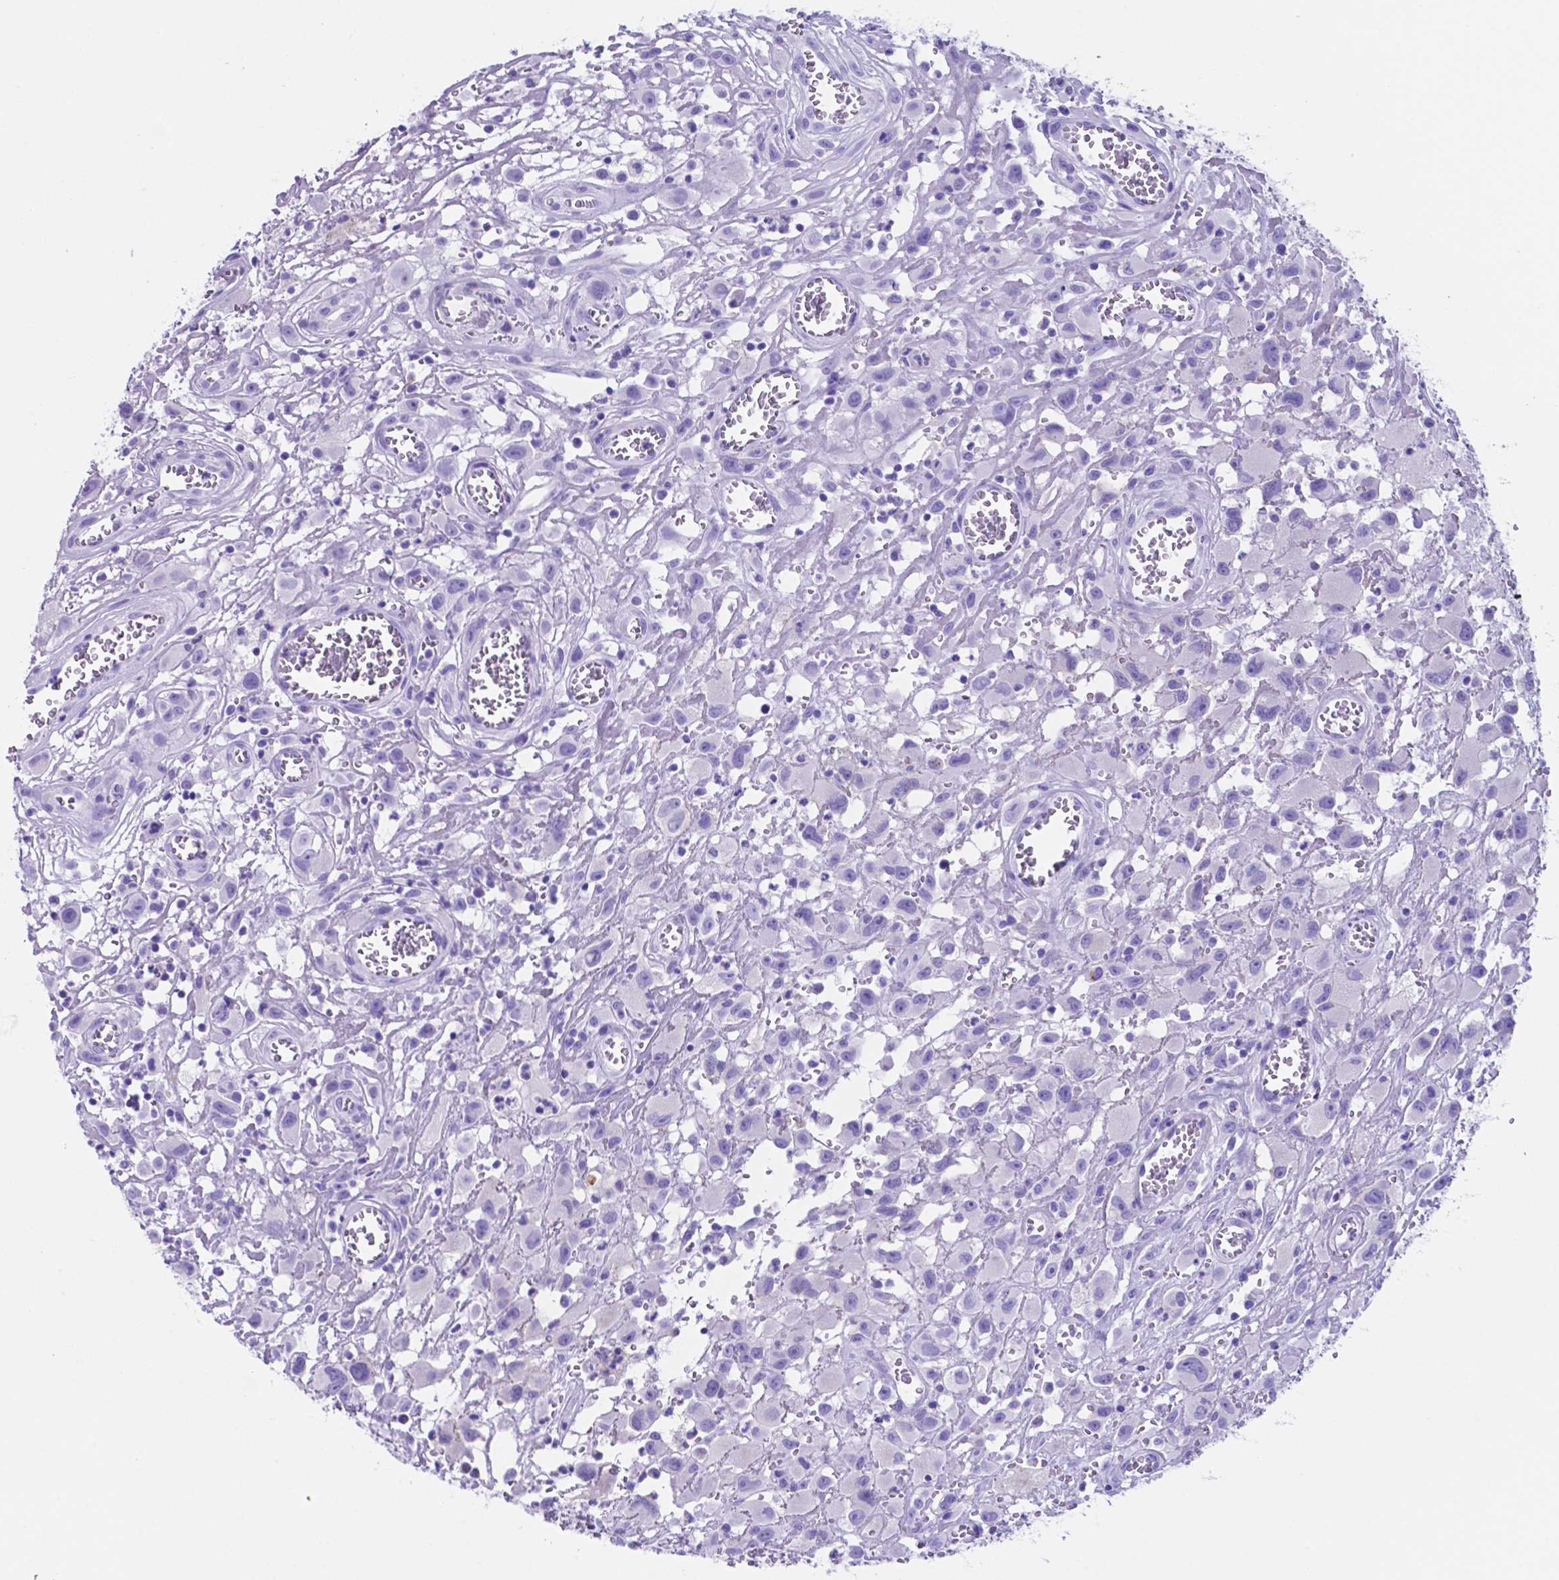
{"staining": {"intensity": "negative", "quantity": "none", "location": "none"}, "tissue": "head and neck cancer", "cell_type": "Tumor cells", "image_type": "cancer", "snomed": [{"axis": "morphology", "description": "Squamous cell carcinoma, NOS"}, {"axis": "morphology", "description": "Squamous cell carcinoma, metastatic, NOS"}, {"axis": "topography", "description": "Oral tissue"}, {"axis": "topography", "description": "Head-Neck"}], "caption": "Immunohistochemical staining of human head and neck cancer (squamous cell carcinoma) demonstrates no significant expression in tumor cells. Nuclei are stained in blue.", "gene": "DNAAF8", "patient": {"sex": "female", "age": 85}}